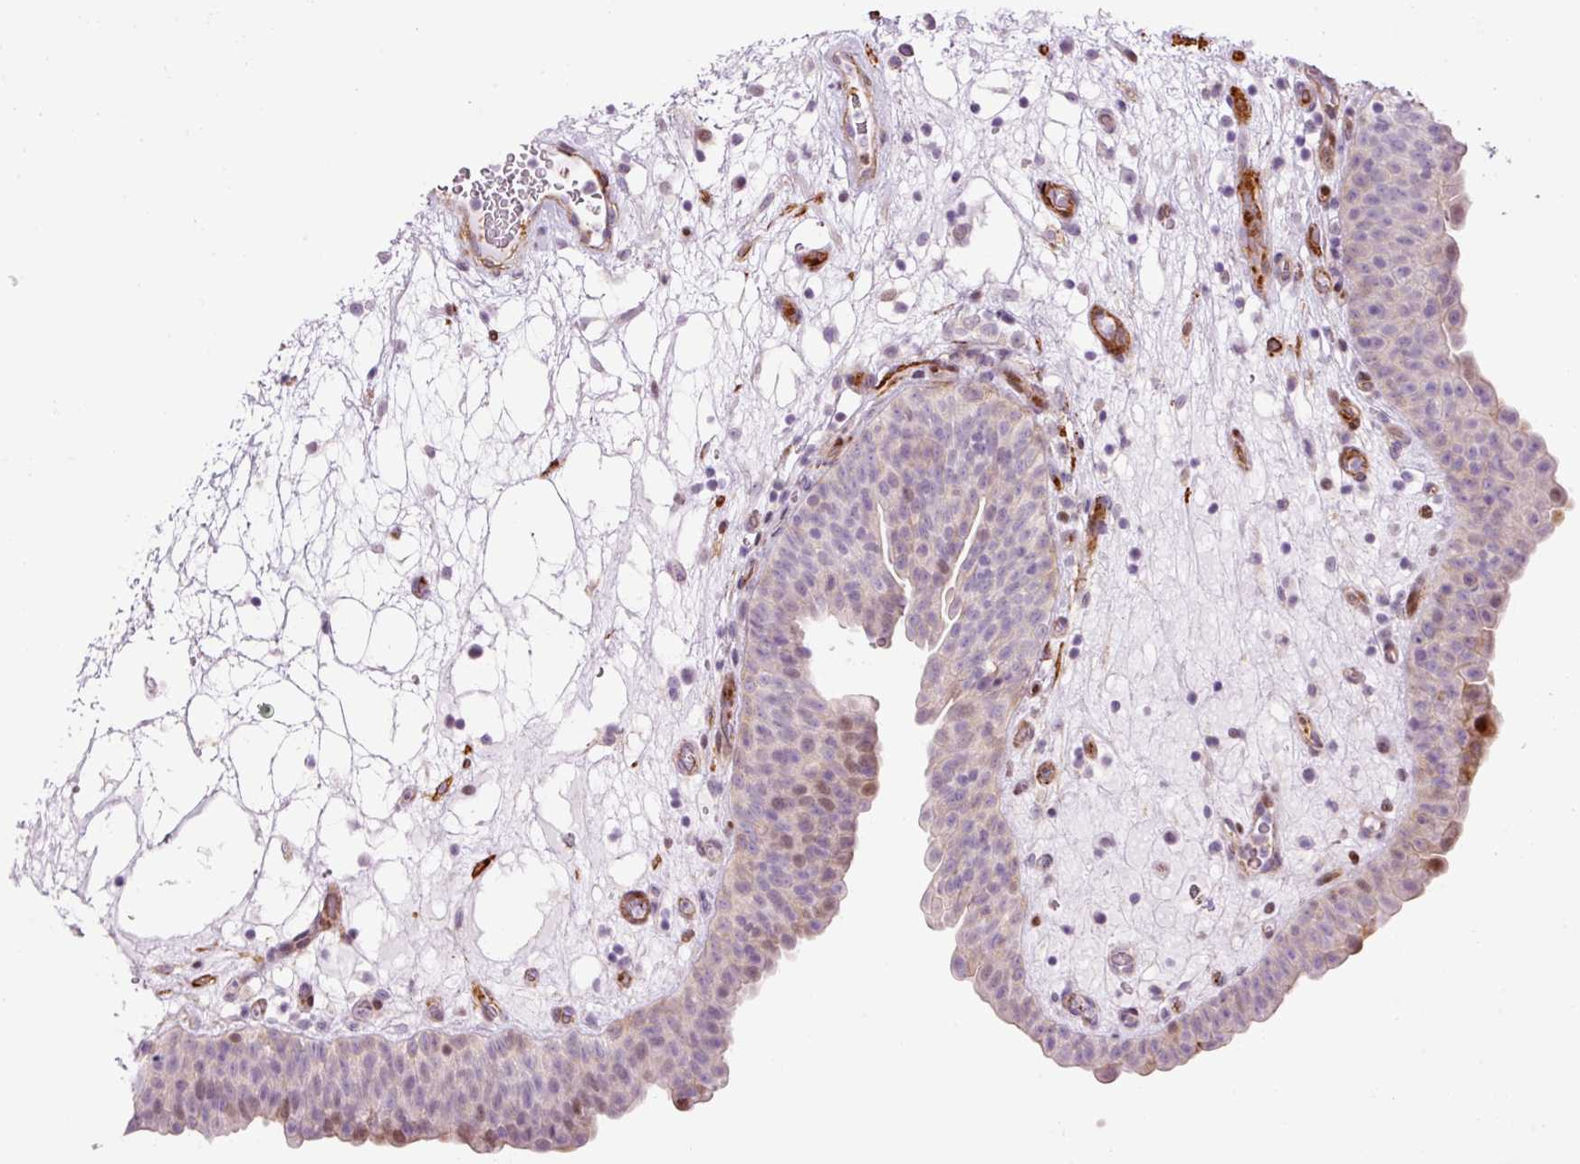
{"staining": {"intensity": "moderate", "quantity": "<25%", "location": "cytoplasmic/membranous,nuclear"}, "tissue": "urinary bladder", "cell_type": "Urothelial cells", "image_type": "normal", "snomed": [{"axis": "morphology", "description": "Normal tissue, NOS"}, {"axis": "topography", "description": "Urinary bladder"}], "caption": "Protein expression analysis of normal urinary bladder displays moderate cytoplasmic/membranous,nuclear staining in about <25% of urothelial cells. Nuclei are stained in blue.", "gene": "ANKRD20A1", "patient": {"sex": "male", "age": 71}}